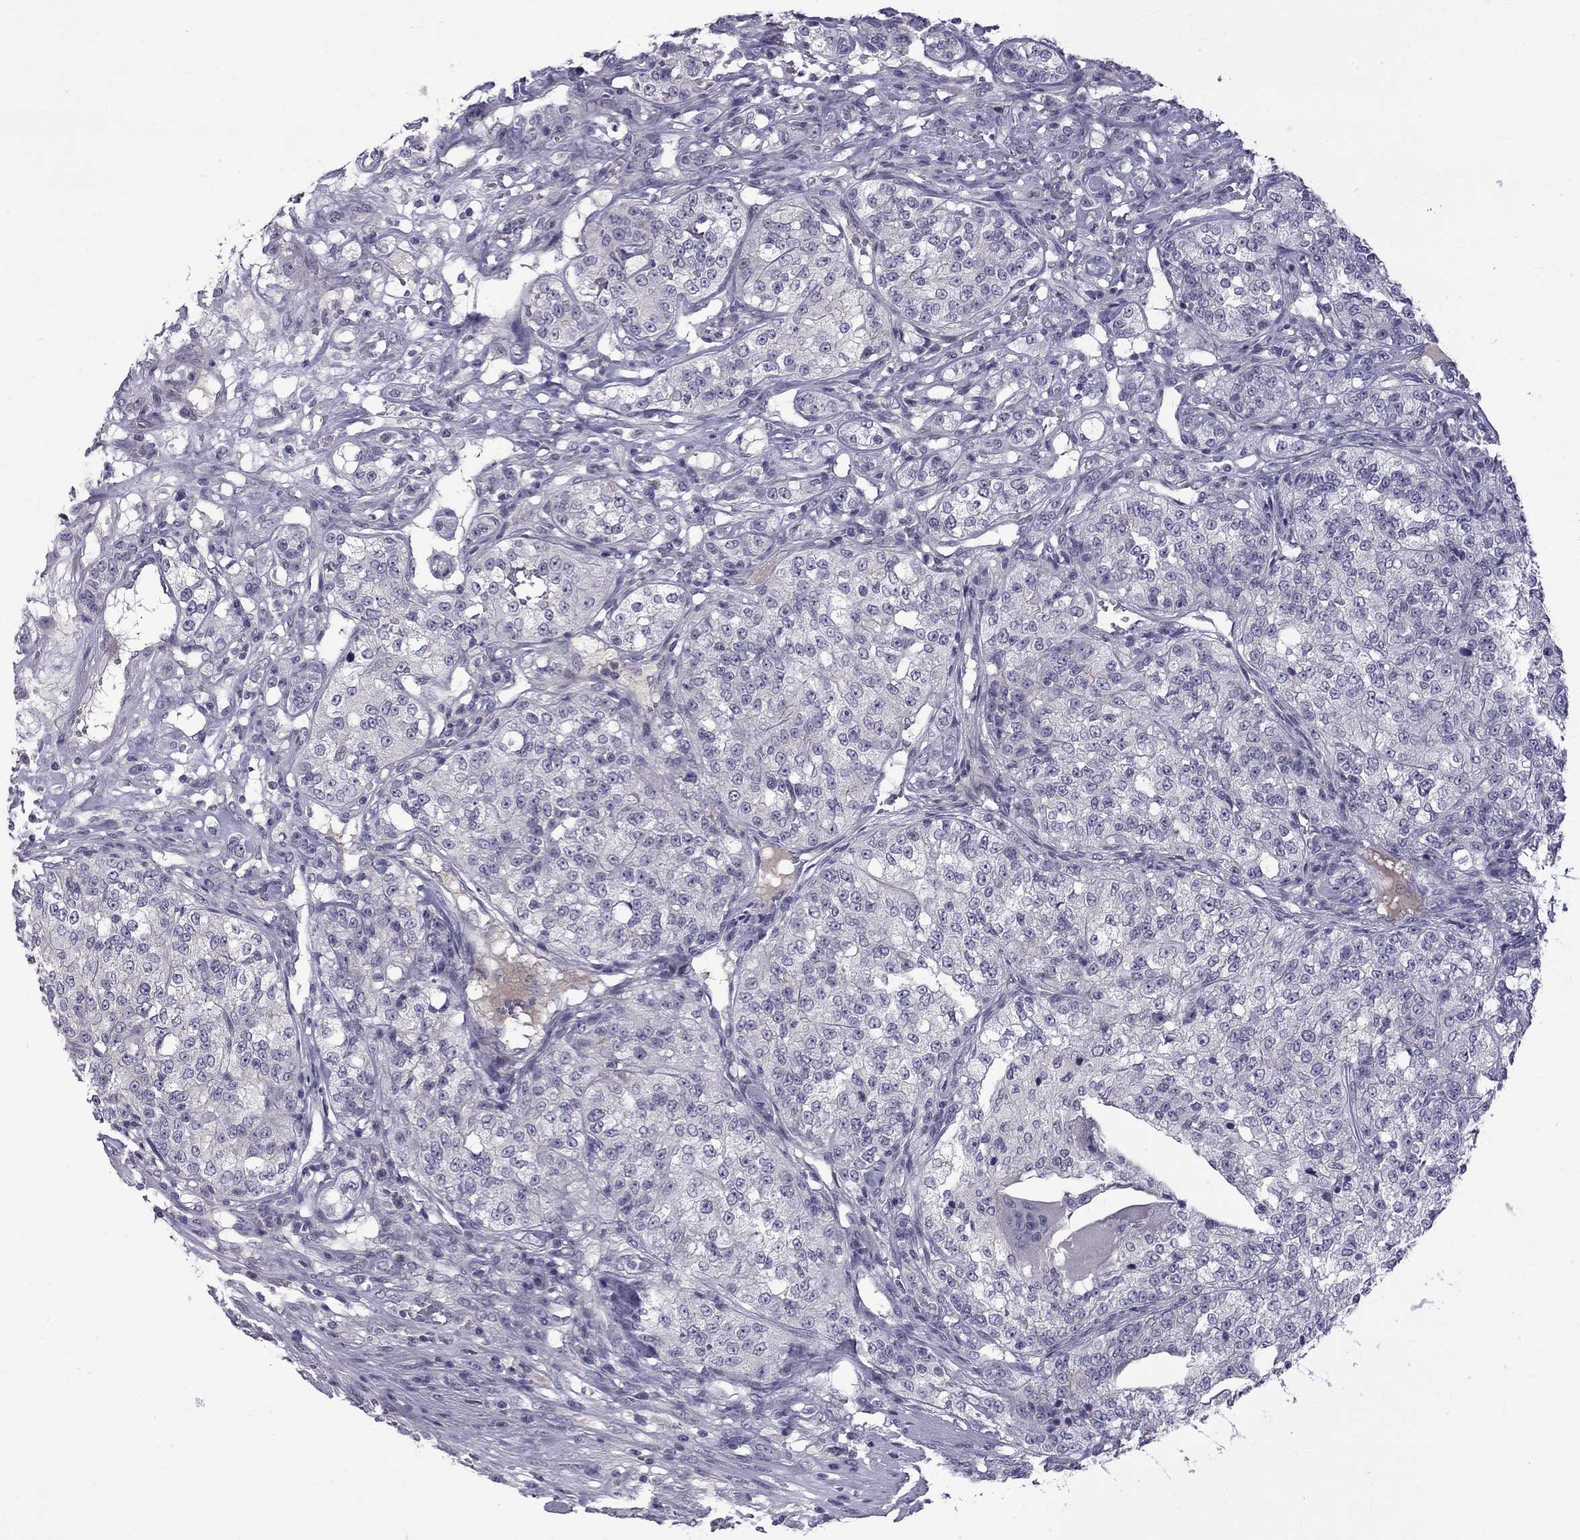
{"staining": {"intensity": "negative", "quantity": "none", "location": "none"}, "tissue": "renal cancer", "cell_type": "Tumor cells", "image_type": "cancer", "snomed": [{"axis": "morphology", "description": "Adenocarcinoma, NOS"}, {"axis": "topography", "description": "Kidney"}], "caption": "Tumor cells are negative for brown protein staining in renal adenocarcinoma.", "gene": "RTL9", "patient": {"sex": "female", "age": 63}}